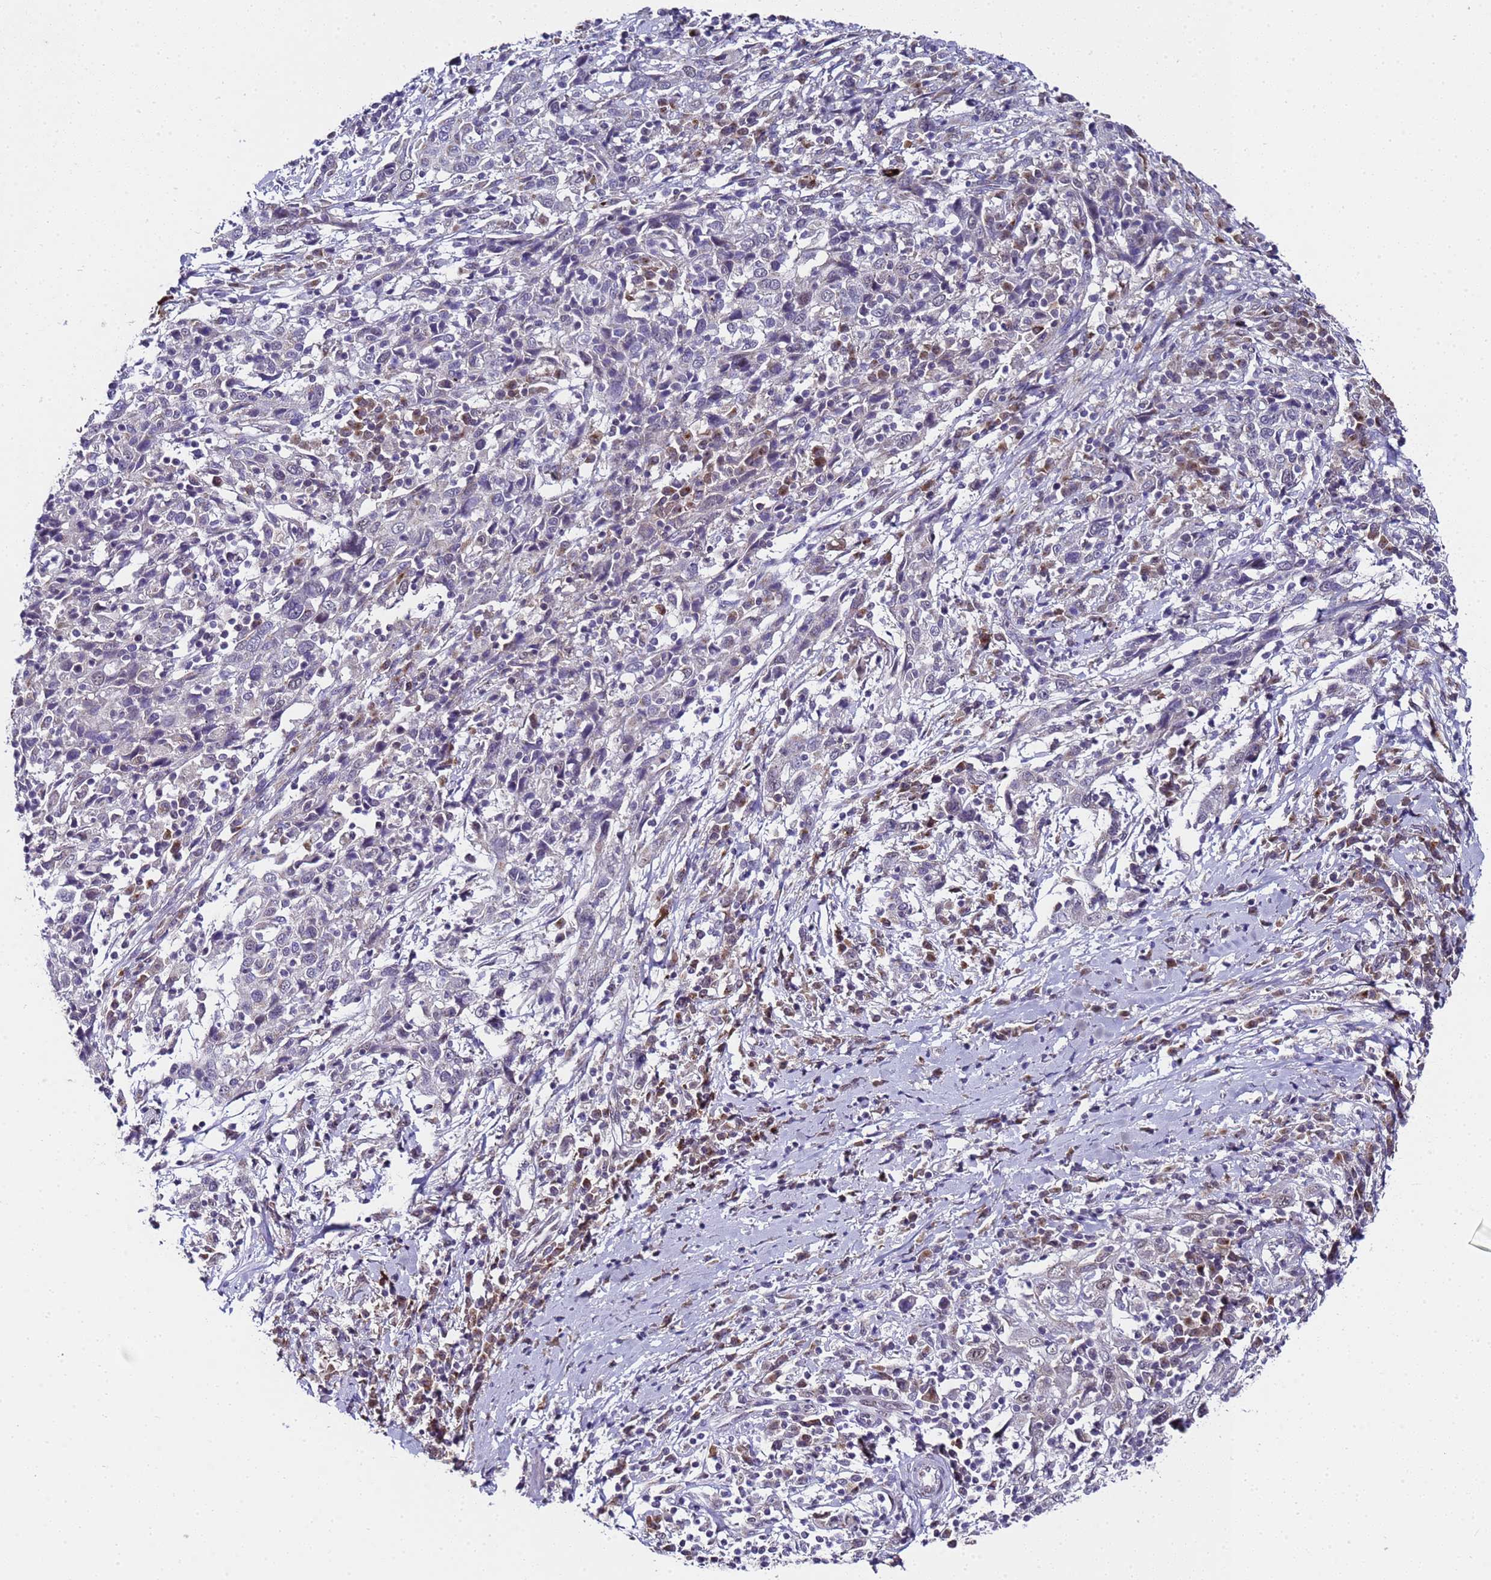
{"staining": {"intensity": "negative", "quantity": "none", "location": "none"}, "tissue": "cervical cancer", "cell_type": "Tumor cells", "image_type": "cancer", "snomed": [{"axis": "morphology", "description": "Squamous cell carcinoma, NOS"}, {"axis": "topography", "description": "Cervix"}], "caption": "Immunohistochemistry of human squamous cell carcinoma (cervical) exhibits no positivity in tumor cells.", "gene": "C19orf47", "patient": {"sex": "female", "age": 46}}